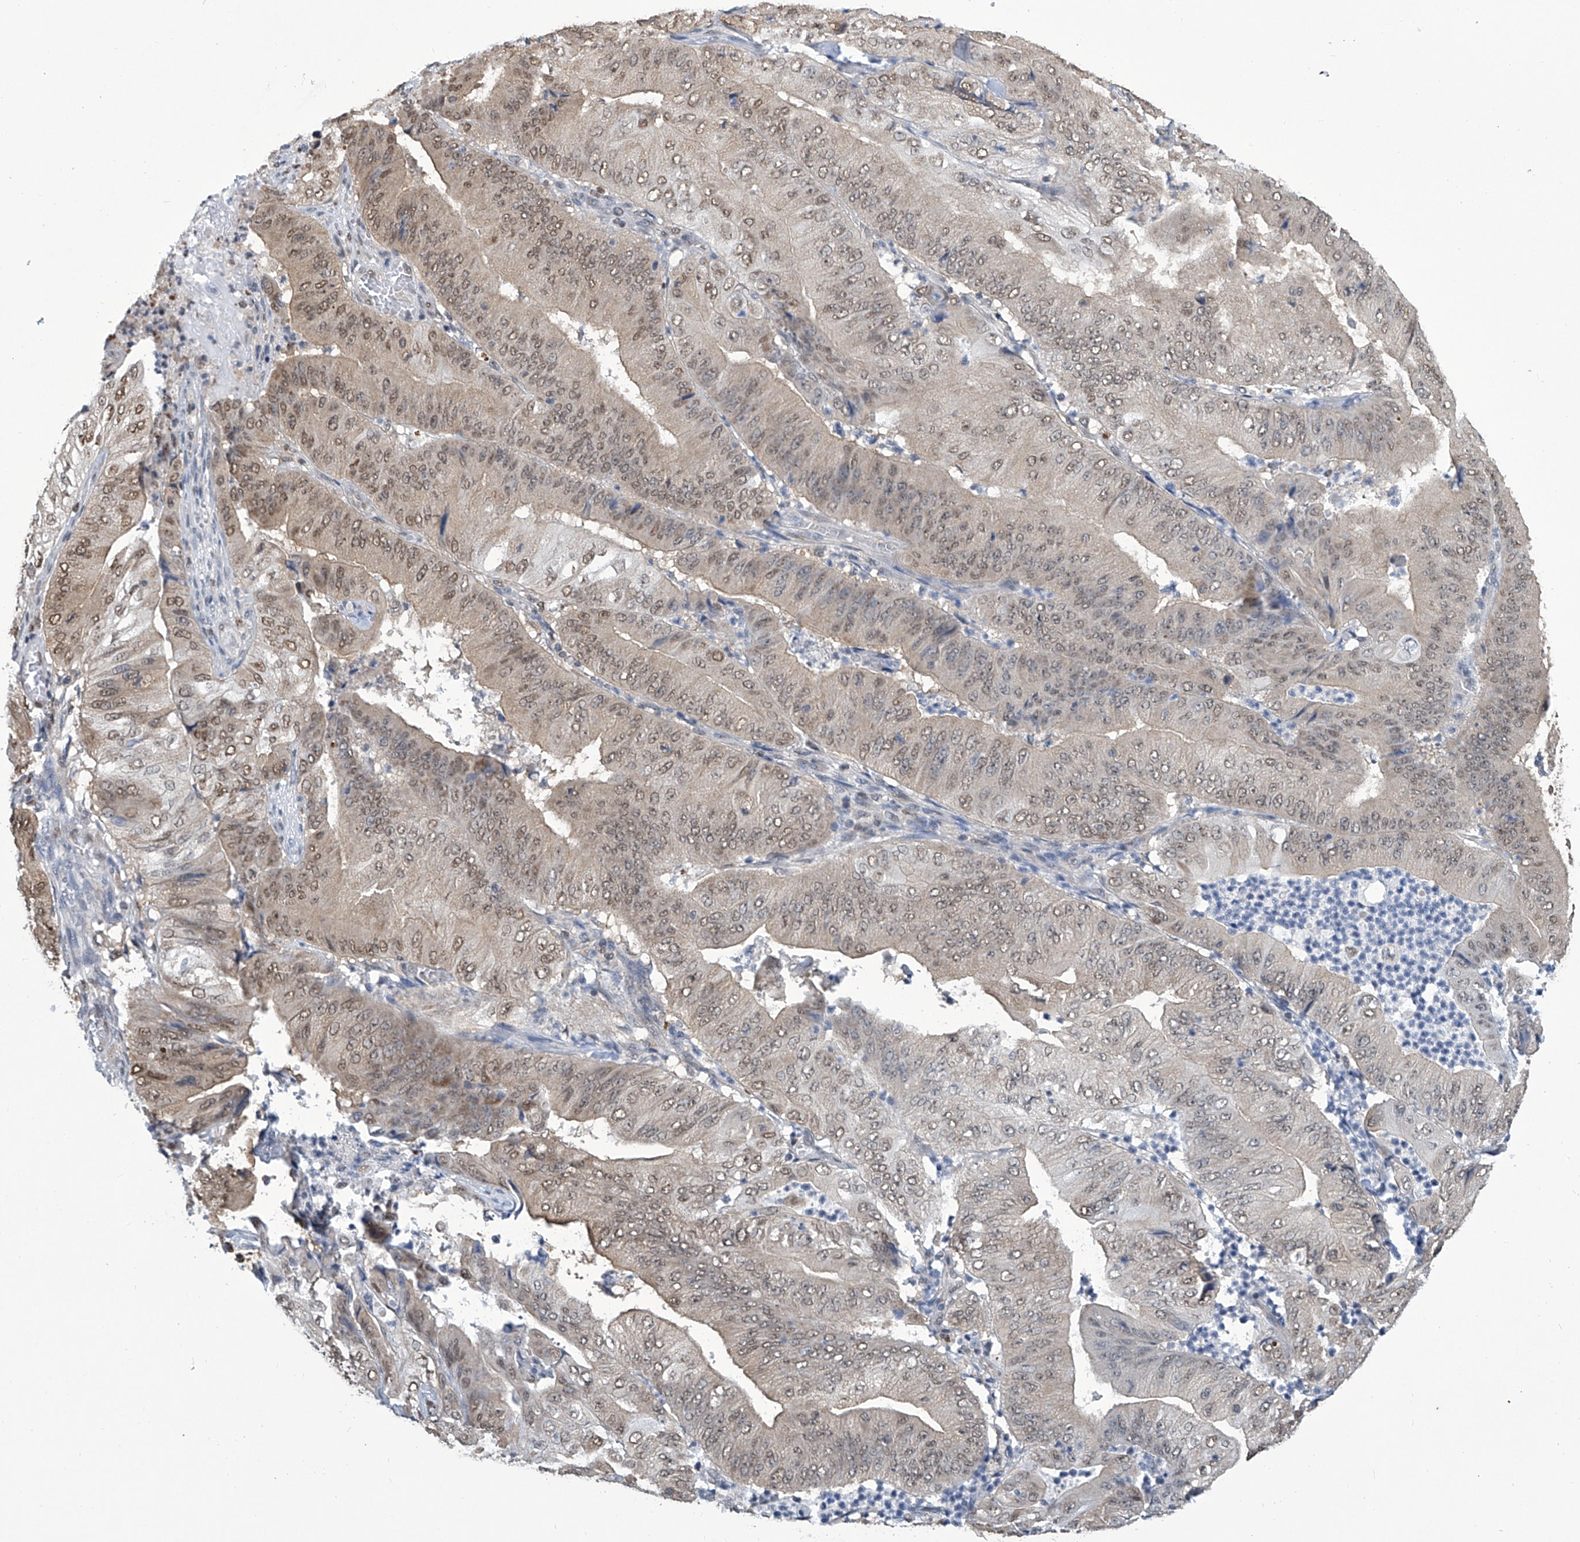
{"staining": {"intensity": "weak", "quantity": ">75%", "location": "nuclear"}, "tissue": "pancreatic cancer", "cell_type": "Tumor cells", "image_type": "cancer", "snomed": [{"axis": "morphology", "description": "Adenocarcinoma, NOS"}, {"axis": "topography", "description": "Pancreas"}], "caption": "A high-resolution histopathology image shows IHC staining of pancreatic adenocarcinoma, which reveals weak nuclear staining in about >75% of tumor cells. (Brightfield microscopy of DAB IHC at high magnification).", "gene": "SREBF2", "patient": {"sex": "female", "age": 77}}